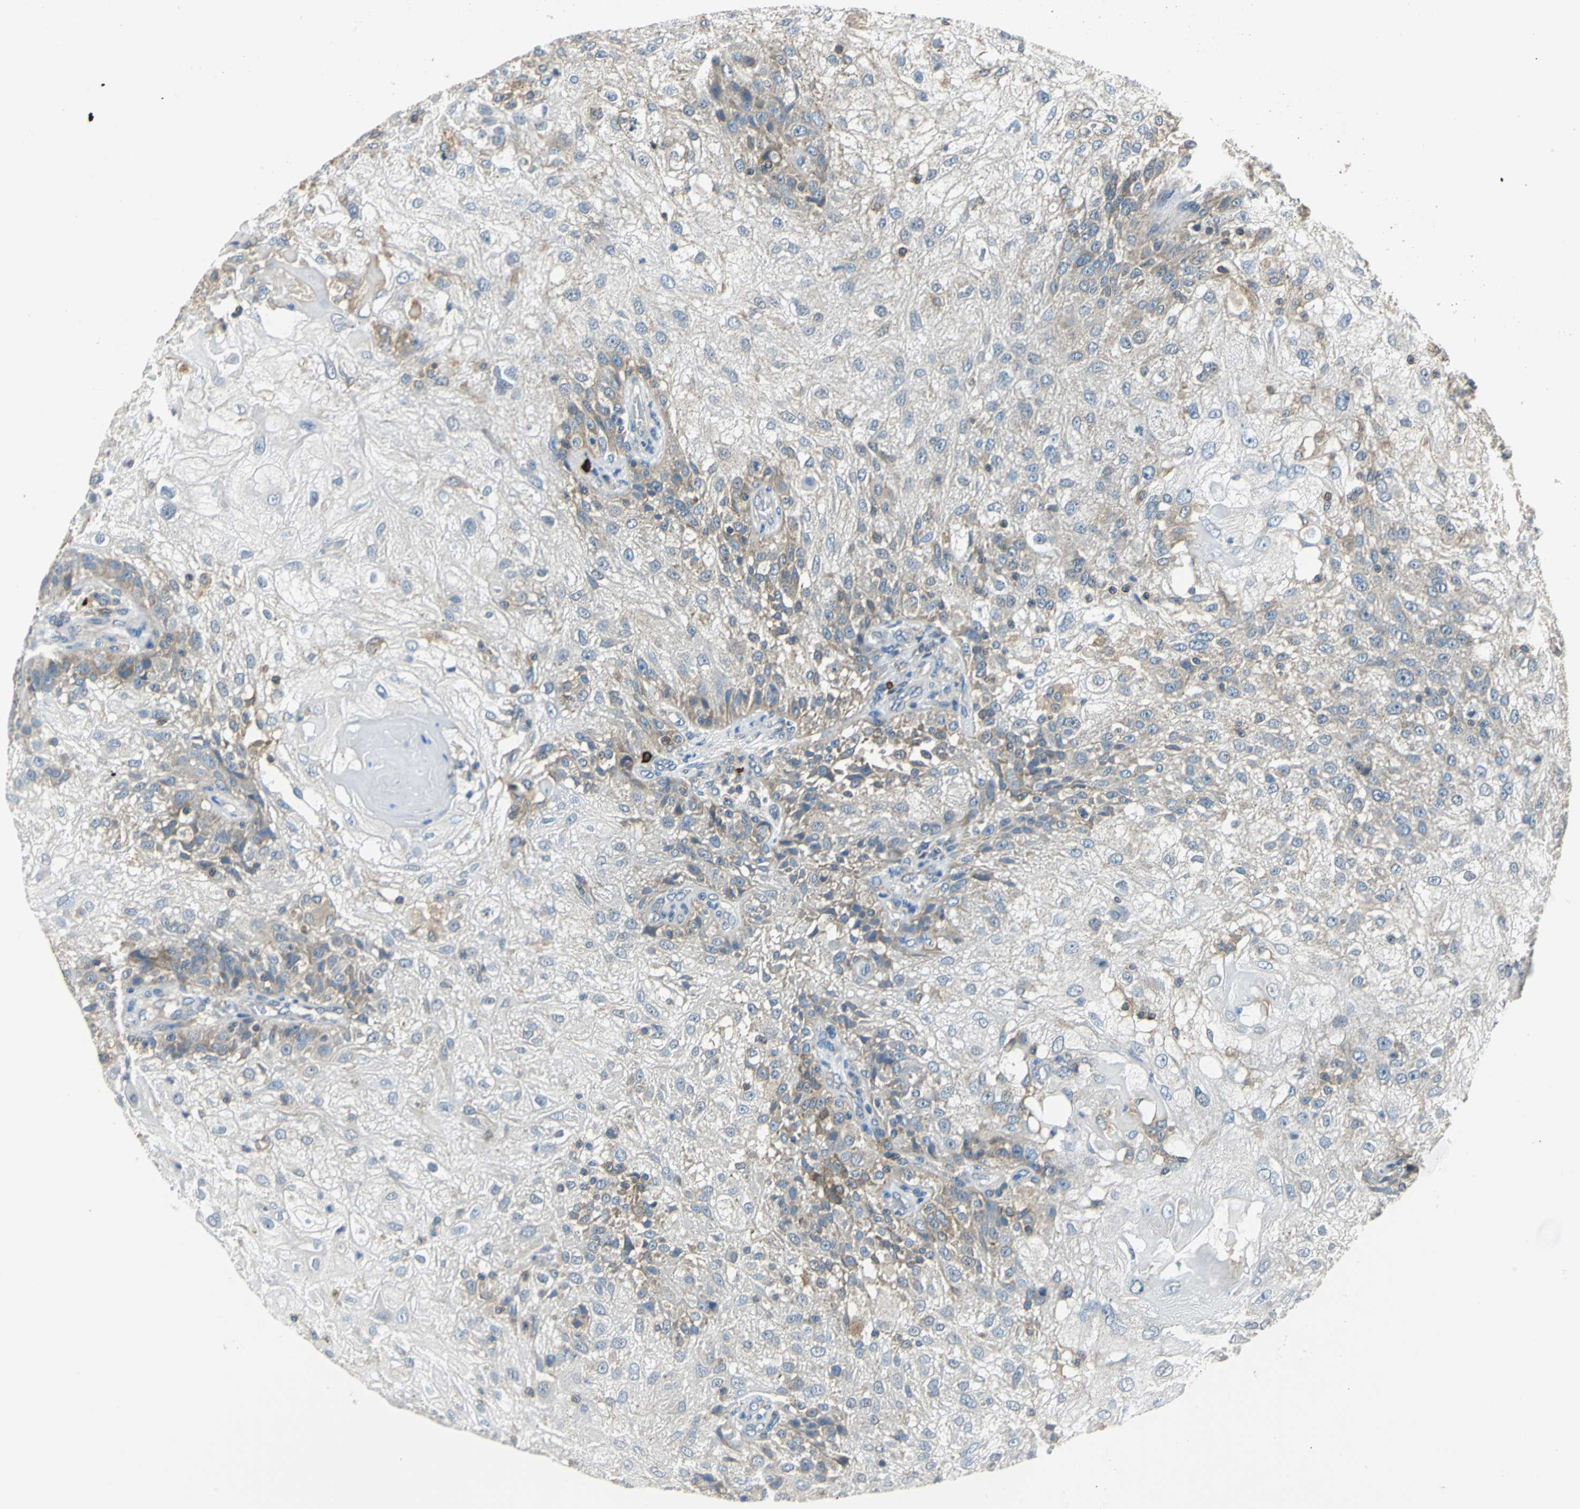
{"staining": {"intensity": "weak", "quantity": "25%-75%", "location": "cytoplasmic/membranous"}, "tissue": "skin cancer", "cell_type": "Tumor cells", "image_type": "cancer", "snomed": [{"axis": "morphology", "description": "Normal tissue, NOS"}, {"axis": "morphology", "description": "Squamous cell carcinoma, NOS"}, {"axis": "topography", "description": "Skin"}], "caption": "DAB immunohistochemical staining of skin squamous cell carcinoma demonstrates weak cytoplasmic/membranous protein staining in about 25%-75% of tumor cells.", "gene": "CPA3", "patient": {"sex": "female", "age": 83}}